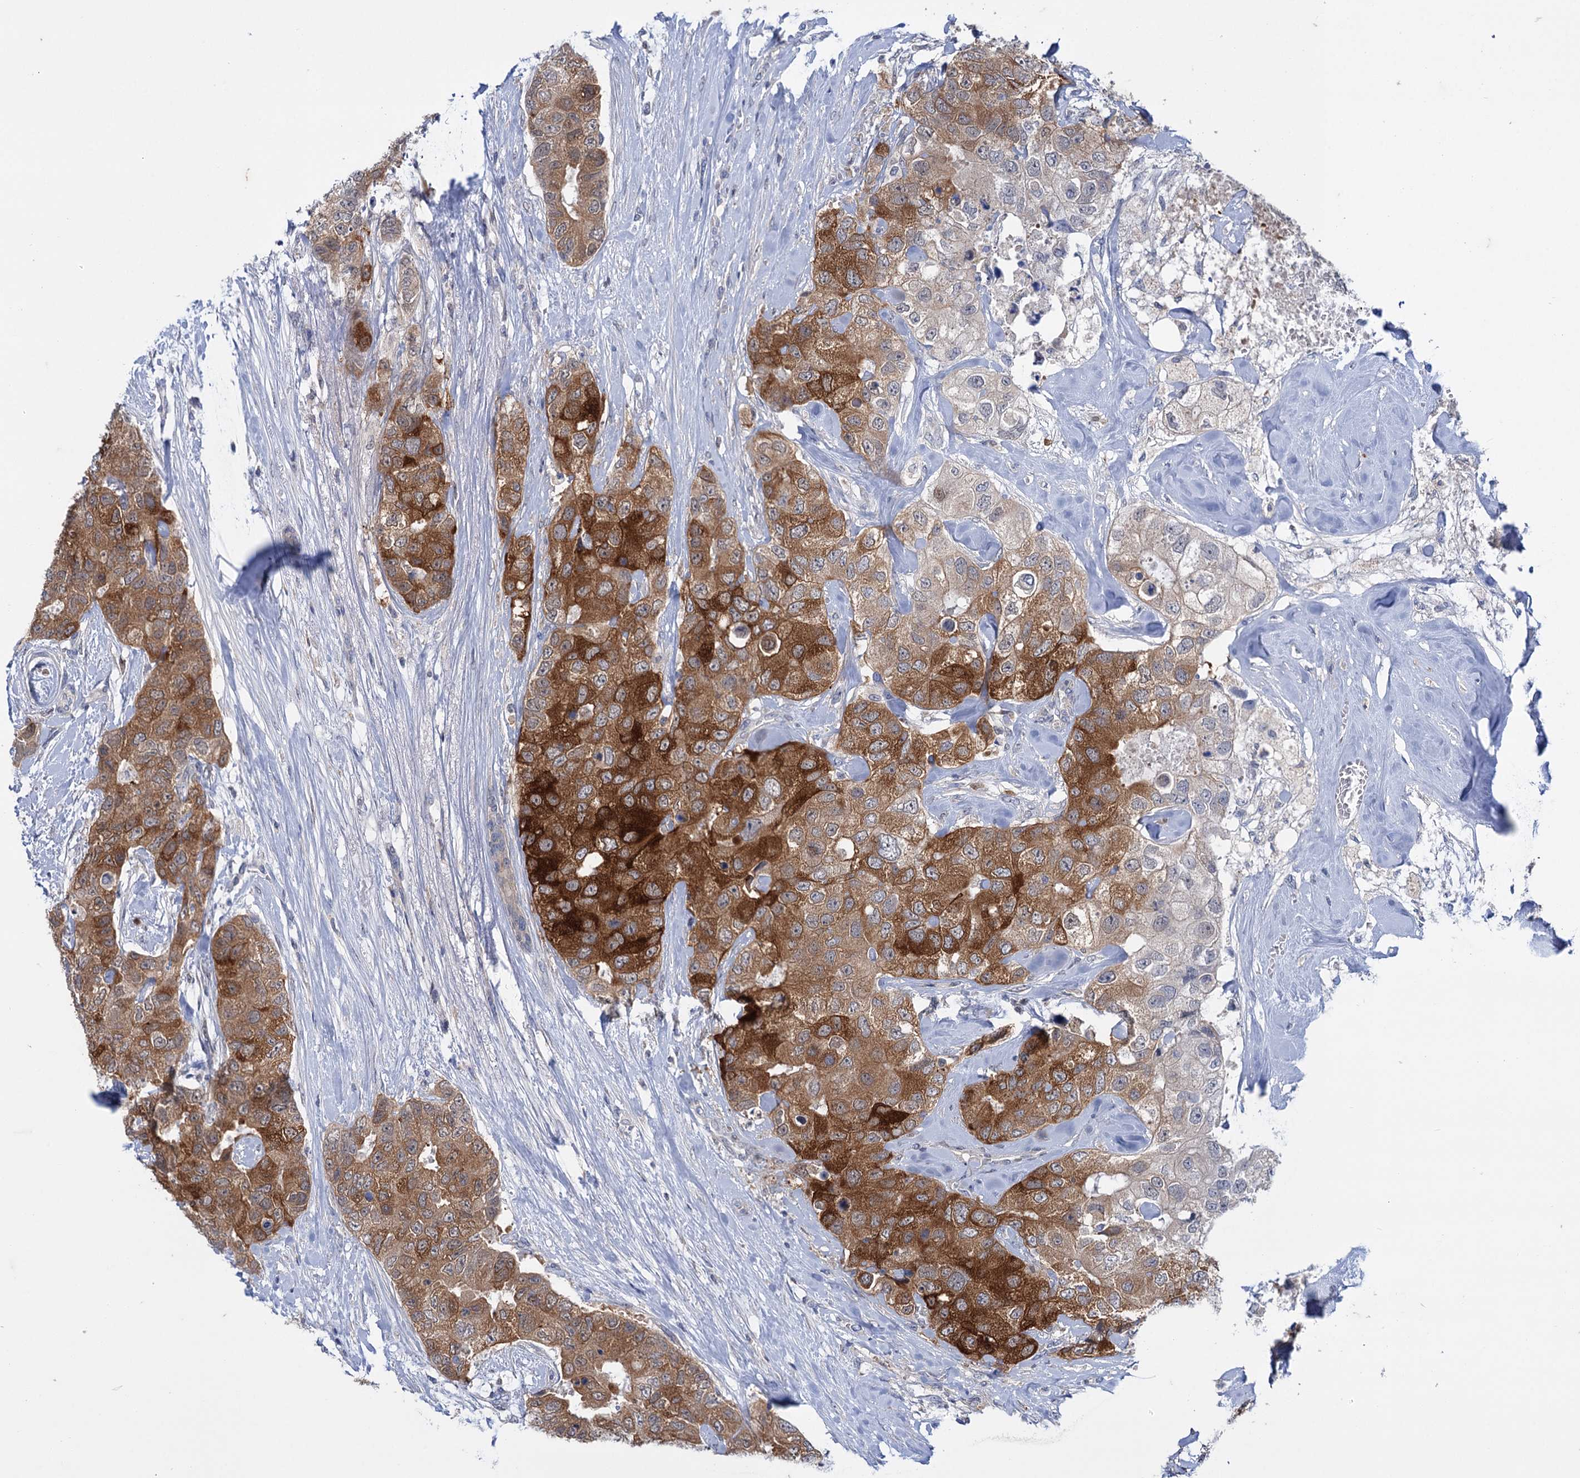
{"staining": {"intensity": "strong", "quantity": ">75%", "location": "cytoplasmic/membranous"}, "tissue": "breast cancer", "cell_type": "Tumor cells", "image_type": "cancer", "snomed": [{"axis": "morphology", "description": "Duct carcinoma"}, {"axis": "topography", "description": "Breast"}], "caption": "A brown stain highlights strong cytoplasmic/membranous expression of a protein in human breast infiltrating ductal carcinoma tumor cells. The staining is performed using DAB (3,3'-diaminobenzidine) brown chromogen to label protein expression. The nuclei are counter-stained blue using hematoxylin.", "gene": "MID1IP1", "patient": {"sex": "female", "age": 62}}